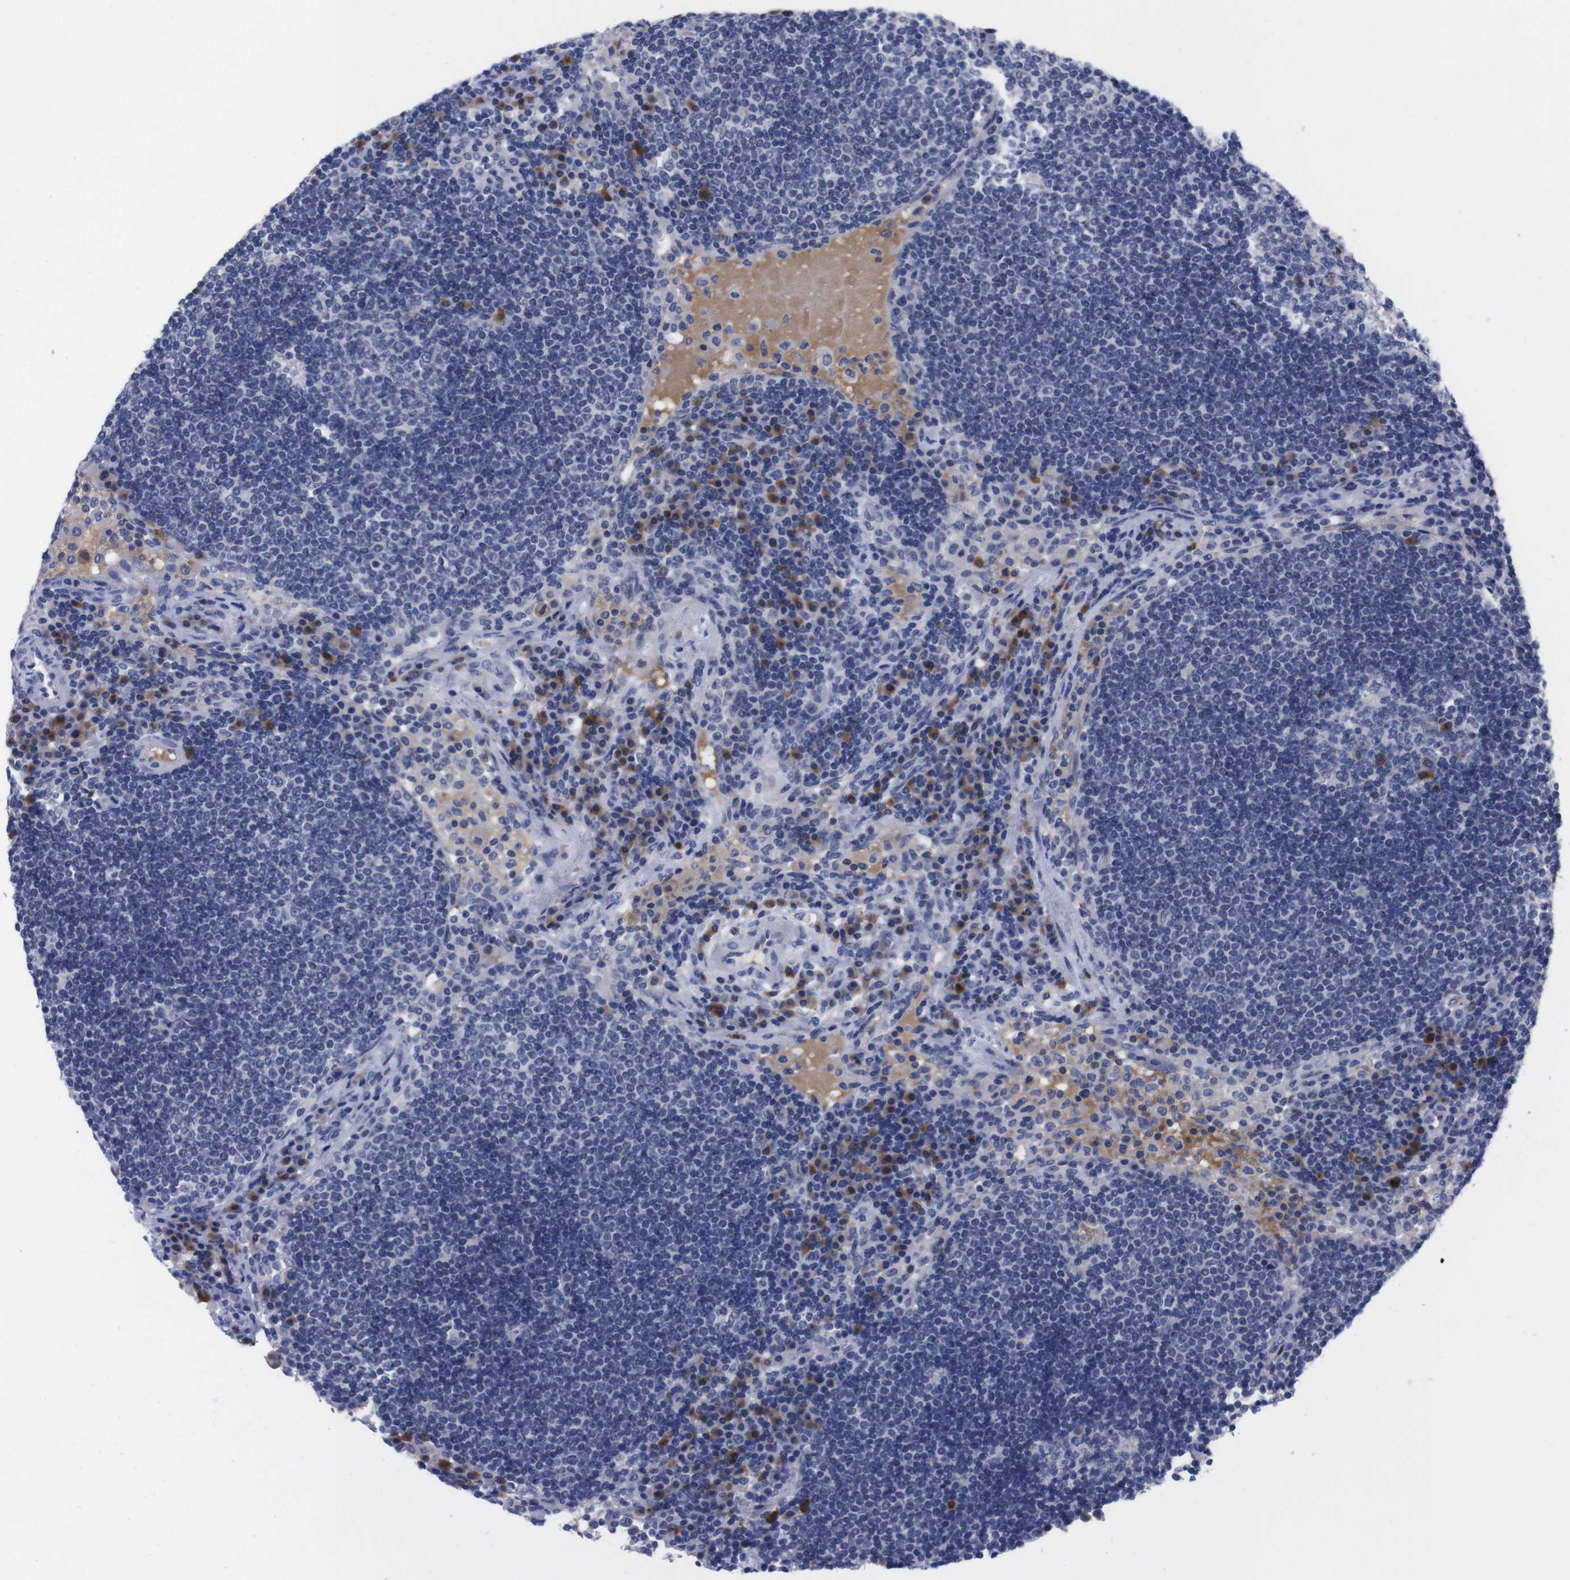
{"staining": {"intensity": "negative", "quantity": "none", "location": "none"}, "tissue": "lymph node", "cell_type": "Germinal center cells", "image_type": "normal", "snomed": [{"axis": "morphology", "description": "Normal tissue, NOS"}, {"axis": "topography", "description": "Lymph node"}], "caption": "The micrograph demonstrates no significant expression in germinal center cells of lymph node.", "gene": "FAM210A", "patient": {"sex": "female", "age": 53}}